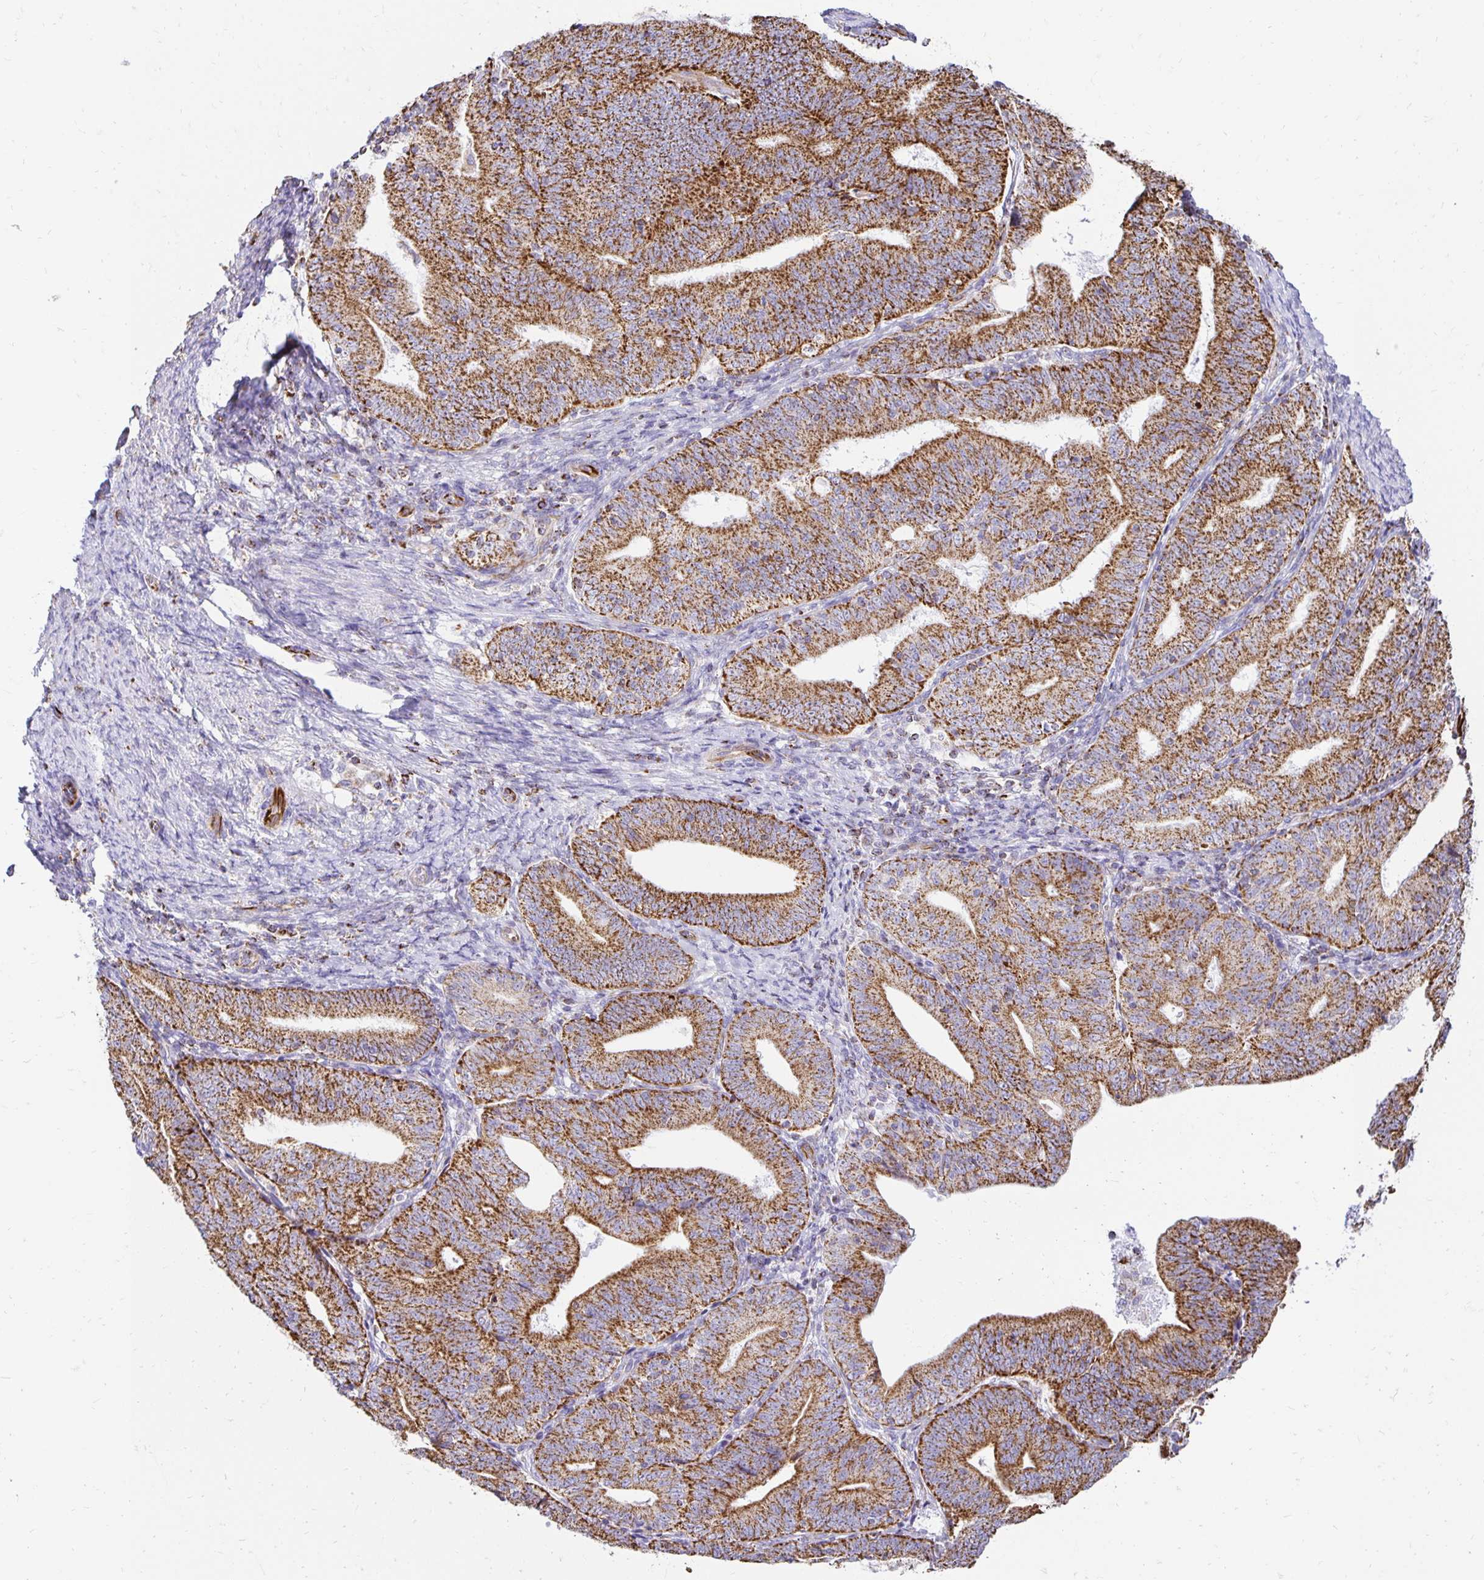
{"staining": {"intensity": "strong", "quantity": ">75%", "location": "cytoplasmic/membranous"}, "tissue": "endometrial cancer", "cell_type": "Tumor cells", "image_type": "cancer", "snomed": [{"axis": "morphology", "description": "Adenocarcinoma, NOS"}, {"axis": "topography", "description": "Endometrium"}], "caption": "Strong cytoplasmic/membranous protein positivity is appreciated in about >75% of tumor cells in endometrial cancer. The staining is performed using DAB brown chromogen to label protein expression. The nuclei are counter-stained blue using hematoxylin.", "gene": "PLAAT2", "patient": {"sex": "female", "age": 70}}